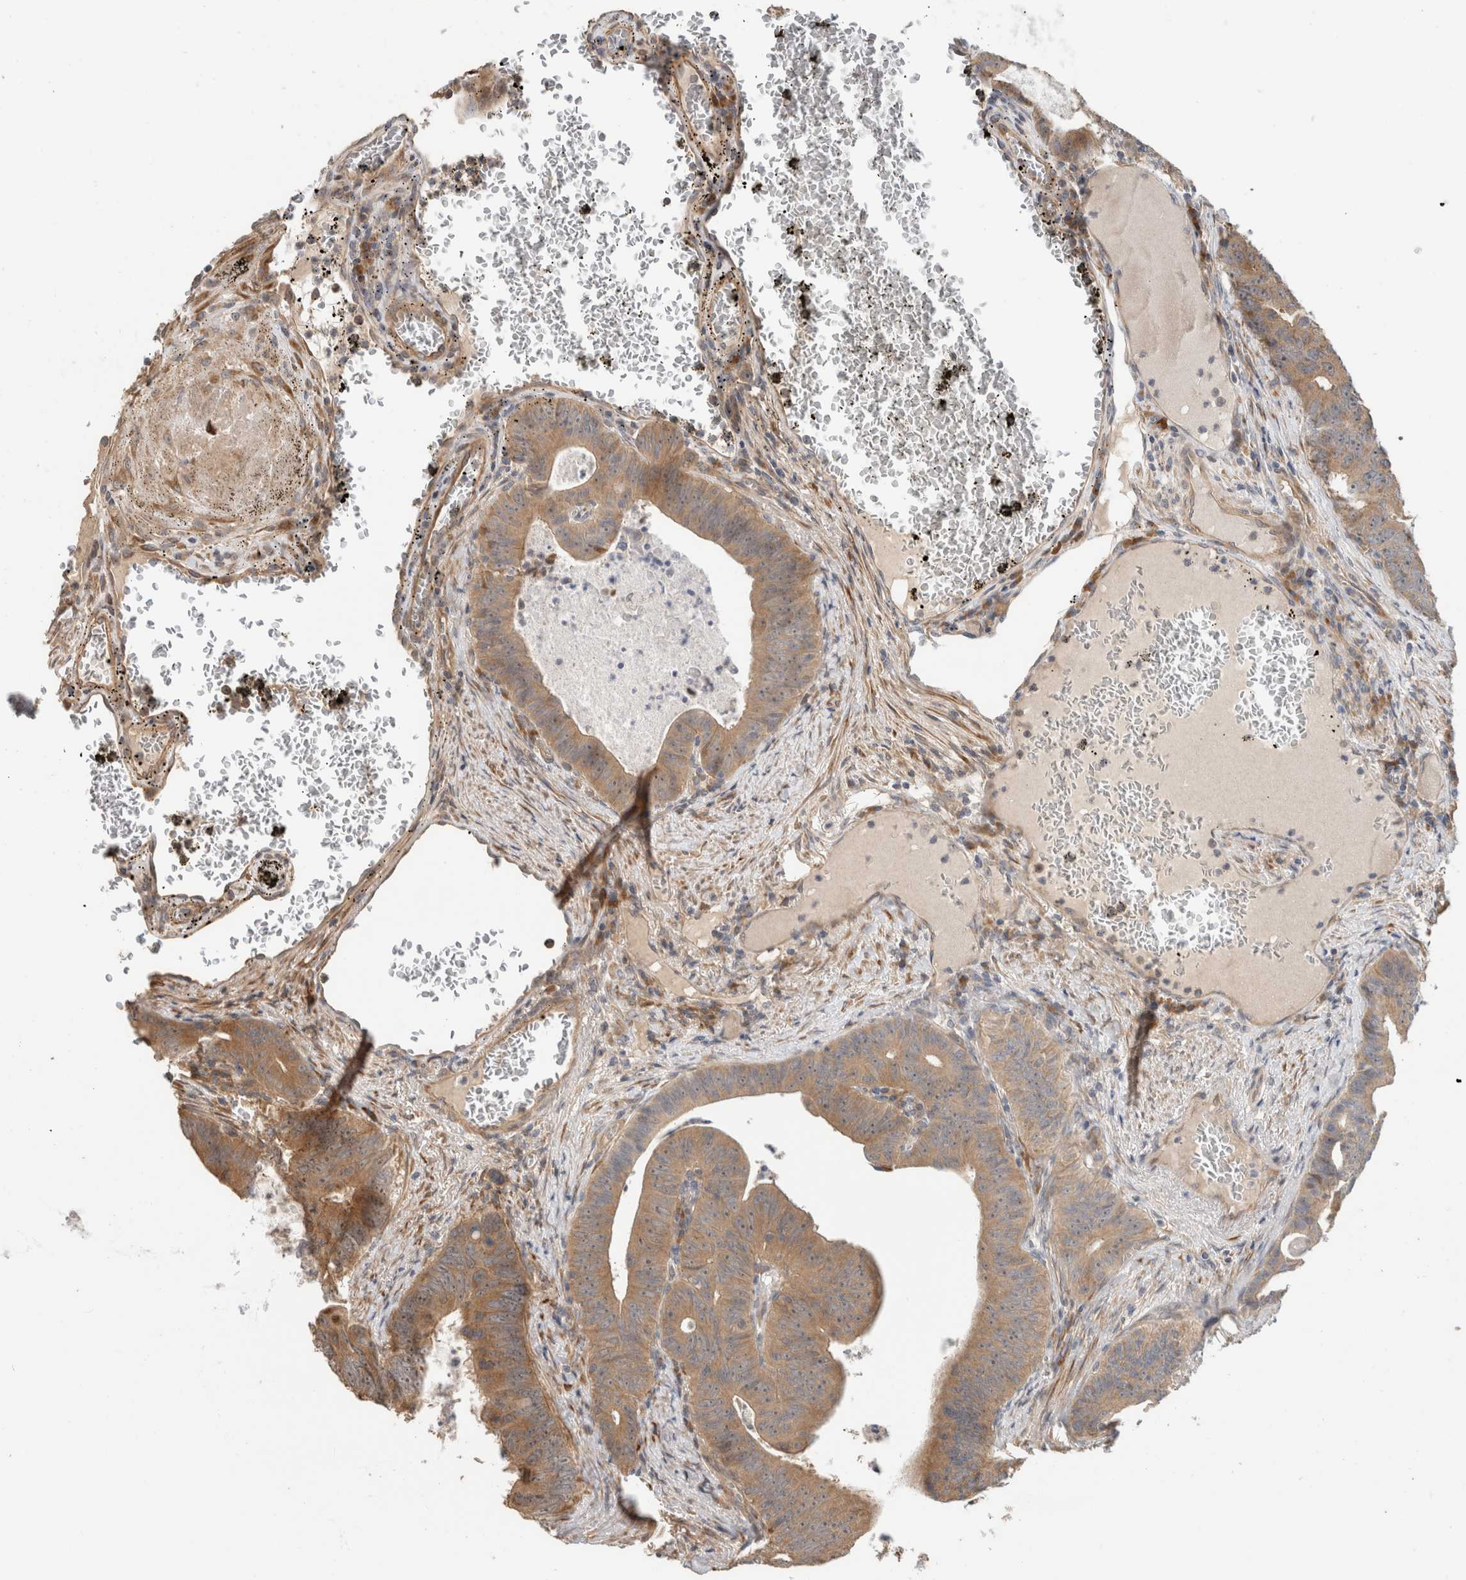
{"staining": {"intensity": "moderate", "quantity": "25%-75%", "location": "cytoplasmic/membranous"}, "tissue": "colorectal cancer", "cell_type": "Tumor cells", "image_type": "cancer", "snomed": [{"axis": "morphology", "description": "Adenocarcinoma, NOS"}, {"axis": "topography", "description": "Colon"}], "caption": "Protein staining of adenocarcinoma (colorectal) tissue shows moderate cytoplasmic/membranous expression in about 25%-75% of tumor cells.", "gene": "PCDHB15", "patient": {"sex": "male", "age": 87}}